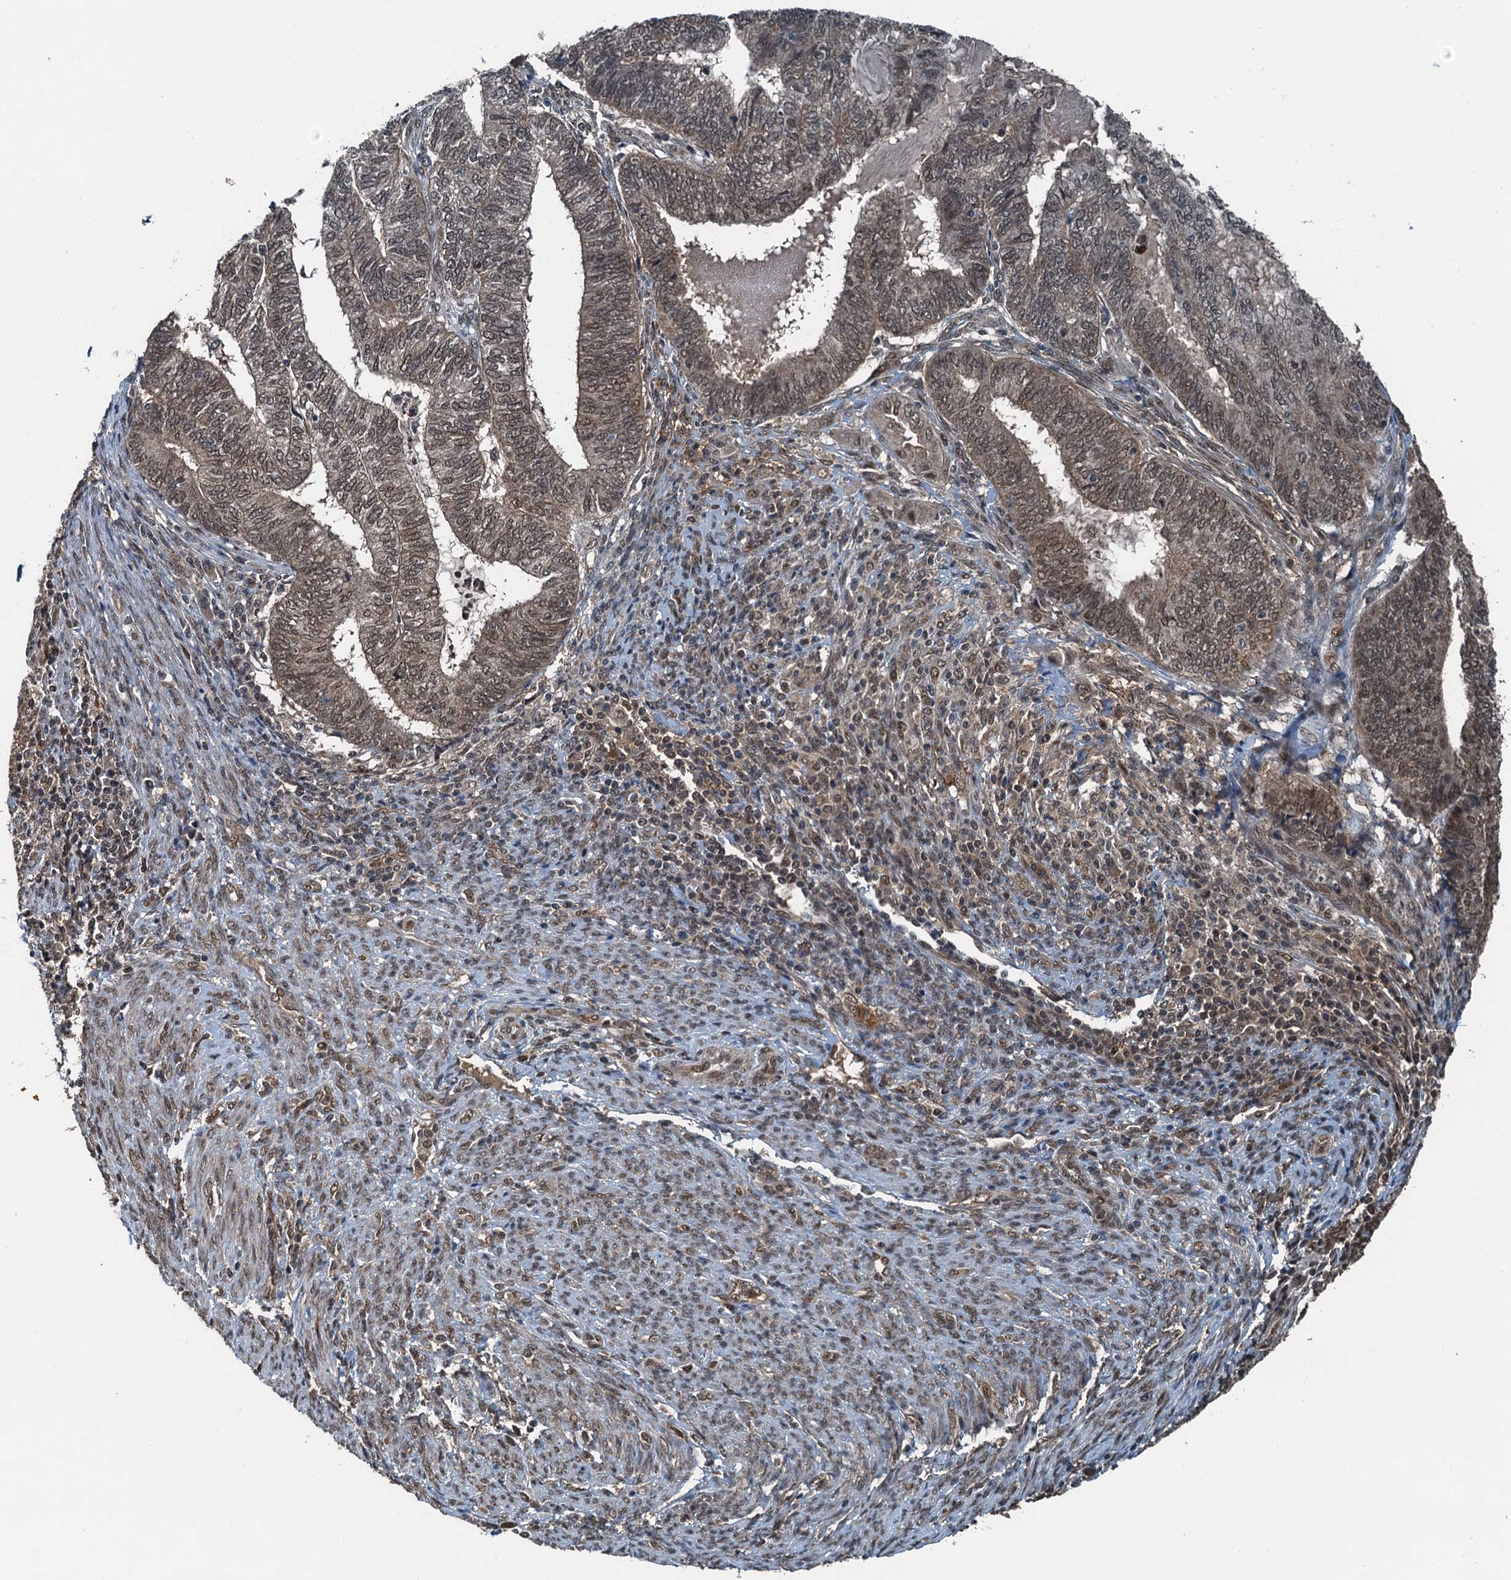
{"staining": {"intensity": "weak", "quantity": ">75%", "location": "nuclear"}, "tissue": "endometrial cancer", "cell_type": "Tumor cells", "image_type": "cancer", "snomed": [{"axis": "morphology", "description": "Adenocarcinoma, NOS"}, {"axis": "topography", "description": "Uterus"}, {"axis": "topography", "description": "Endometrium"}], "caption": "The histopathology image exhibits staining of endometrial cancer, revealing weak nuclear protein expression (brown color) within tumor cells.", "gene": "UBXN6", "patient": {"sex": "female", "age": 70}}